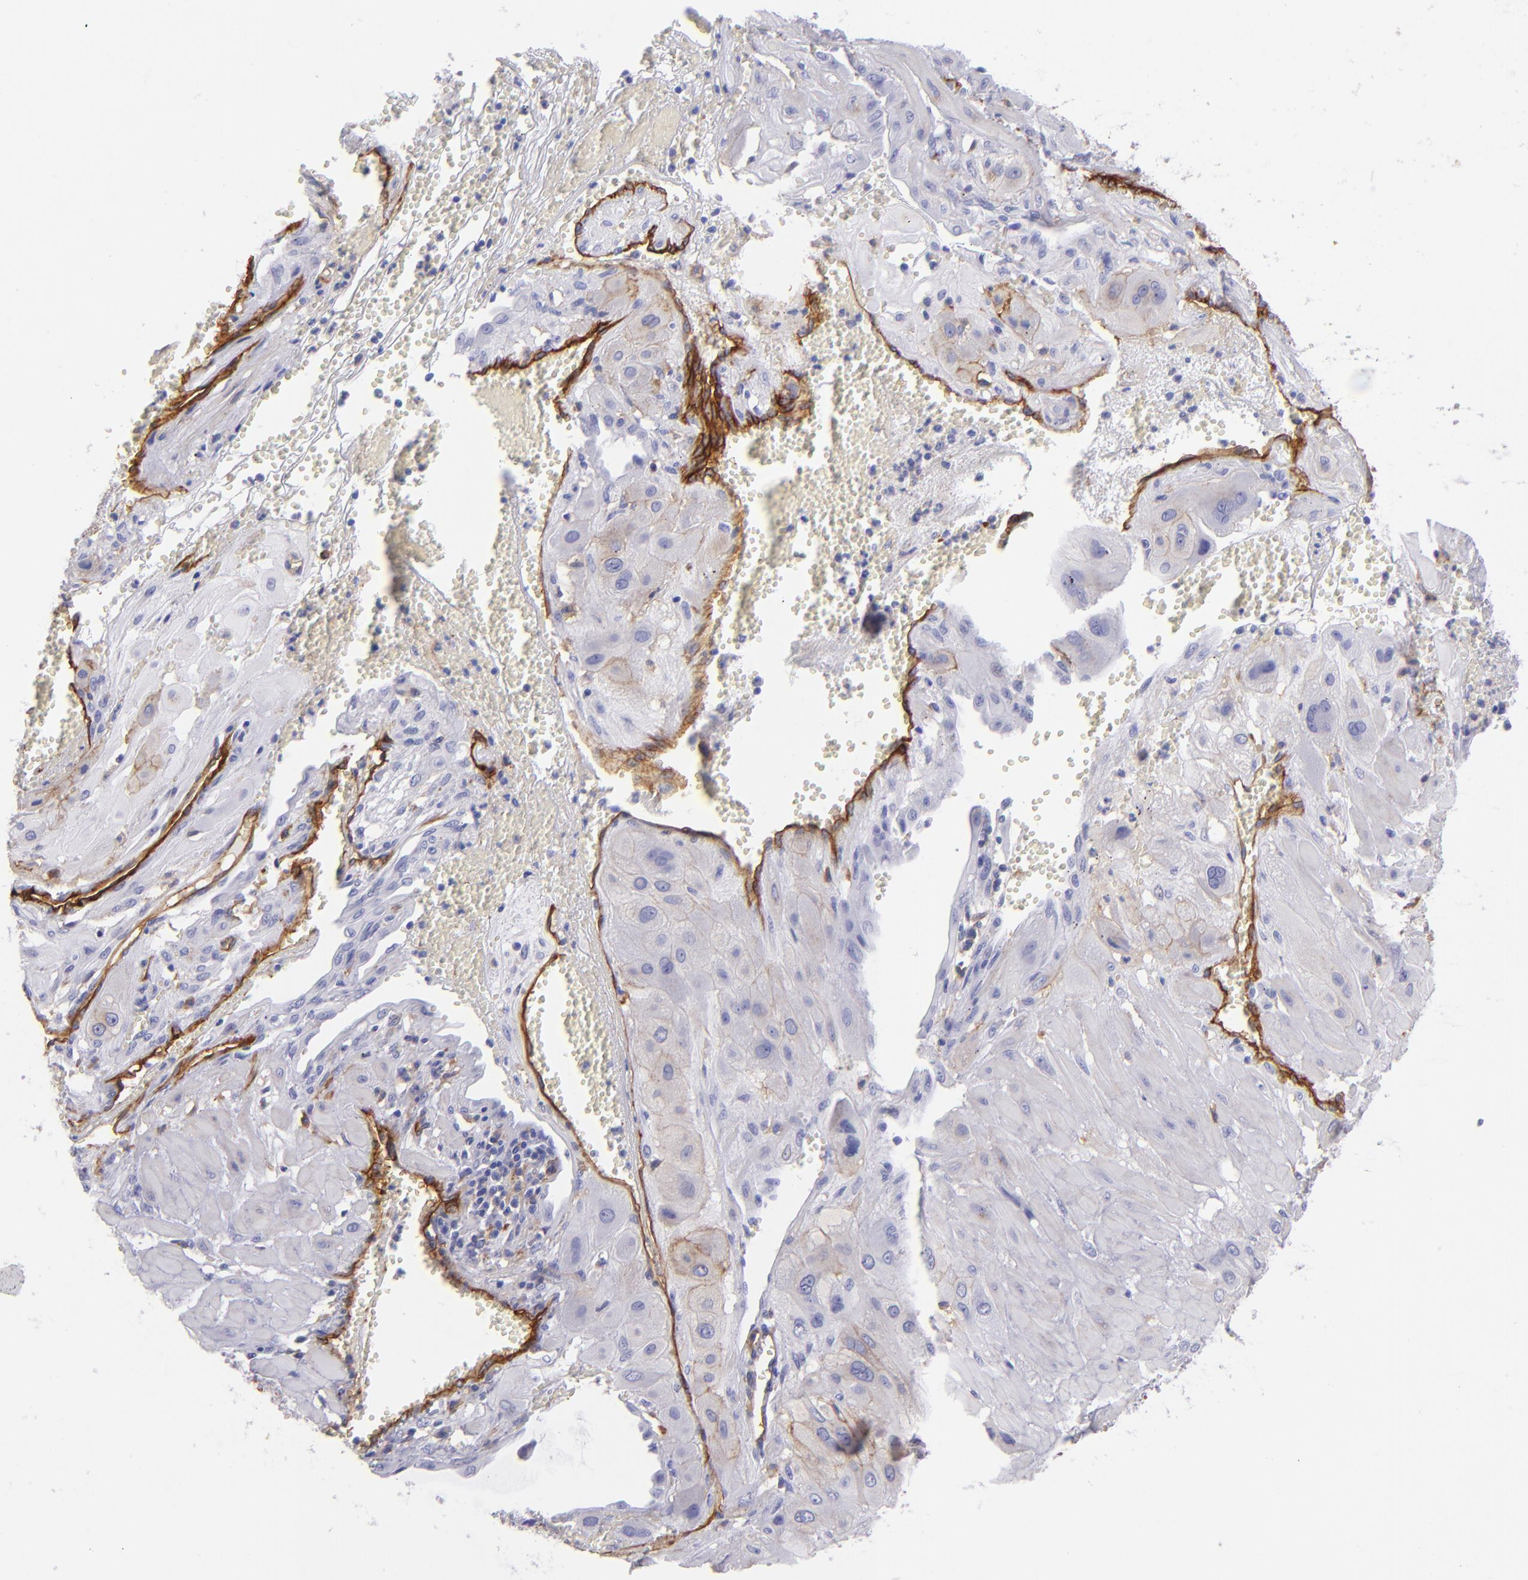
{"staining": {"intensity": "weak", "quantity": "<25%", "location": "none"}, "tissue": "cervical cancer", "cell_type": "Tumor cells", "image_type": "cancer", "snomed": [{"axis": "morphology", "description": "Squamous cell carcinoma, NOS"}, {"axis": "topography", "description": "Cervix"}], "caption": "This is a histopathology image of immunohistochemistry (IHC) staining of cervical cancer, which shows no positivity in tumor cells.", "gene": "ENTPD1", "patient": {"sex": "female", "age": 34}}